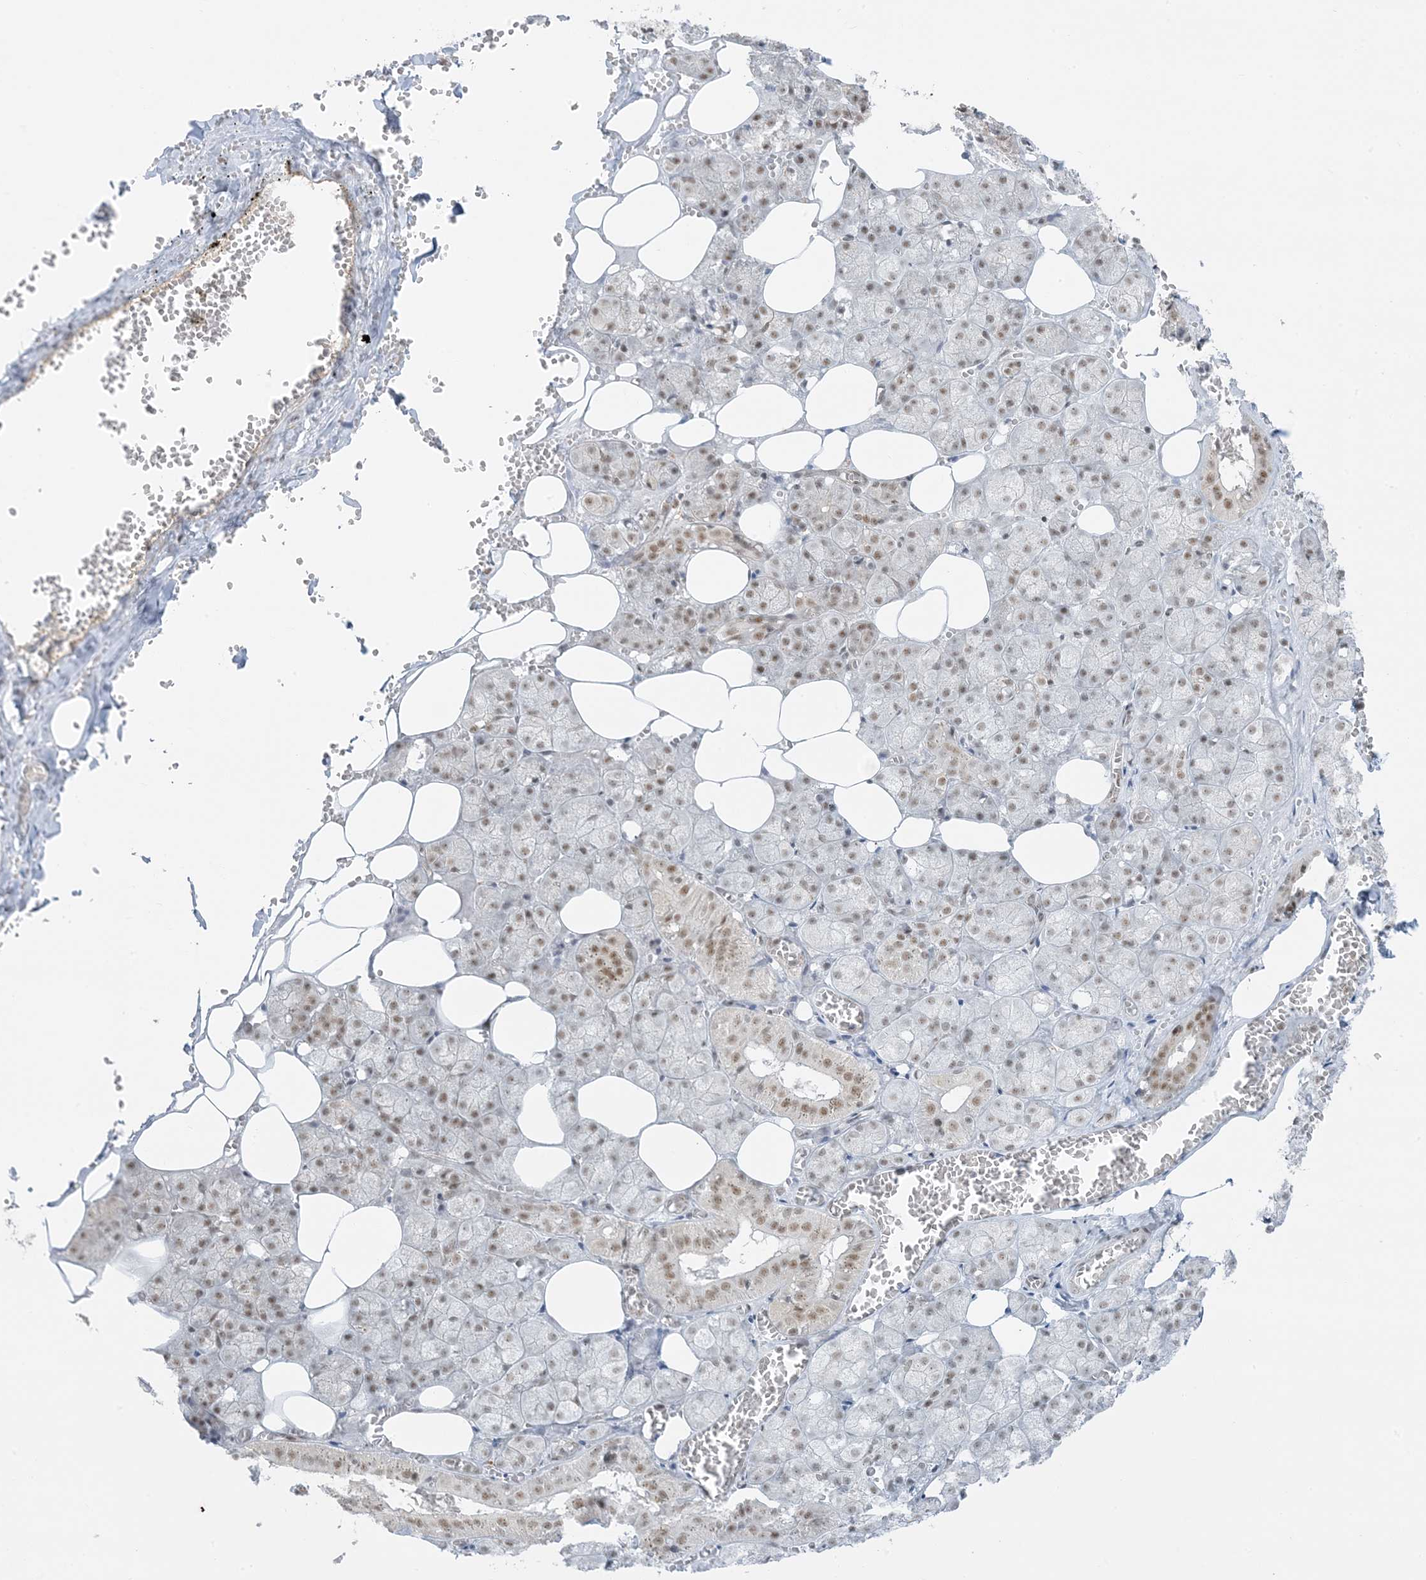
{"staining": {"intensity": "moderate", "quantity": "25%-75%", "location": "nuclear"}, "tissue": "salivary gland", "cell_type": "Glandular cells", "image_type": "normal", "snomed": [{"axis": "morphology", "description": "Normal tissue, NOS"}, {"axis": "topography", "description": "Salivary gland"}], "caption": "High-power microscopy captured an IHC micrograph of benign salivary gland, revealing moderate nuclear expression in about 25%-75% of glandular cells. (DAB (3,3'-diaminobenzidine) = brown stain, brightfield microscopy at high magnification).", "gene": "ZNF787", "patient": {"sex": "male", "age": 62}}